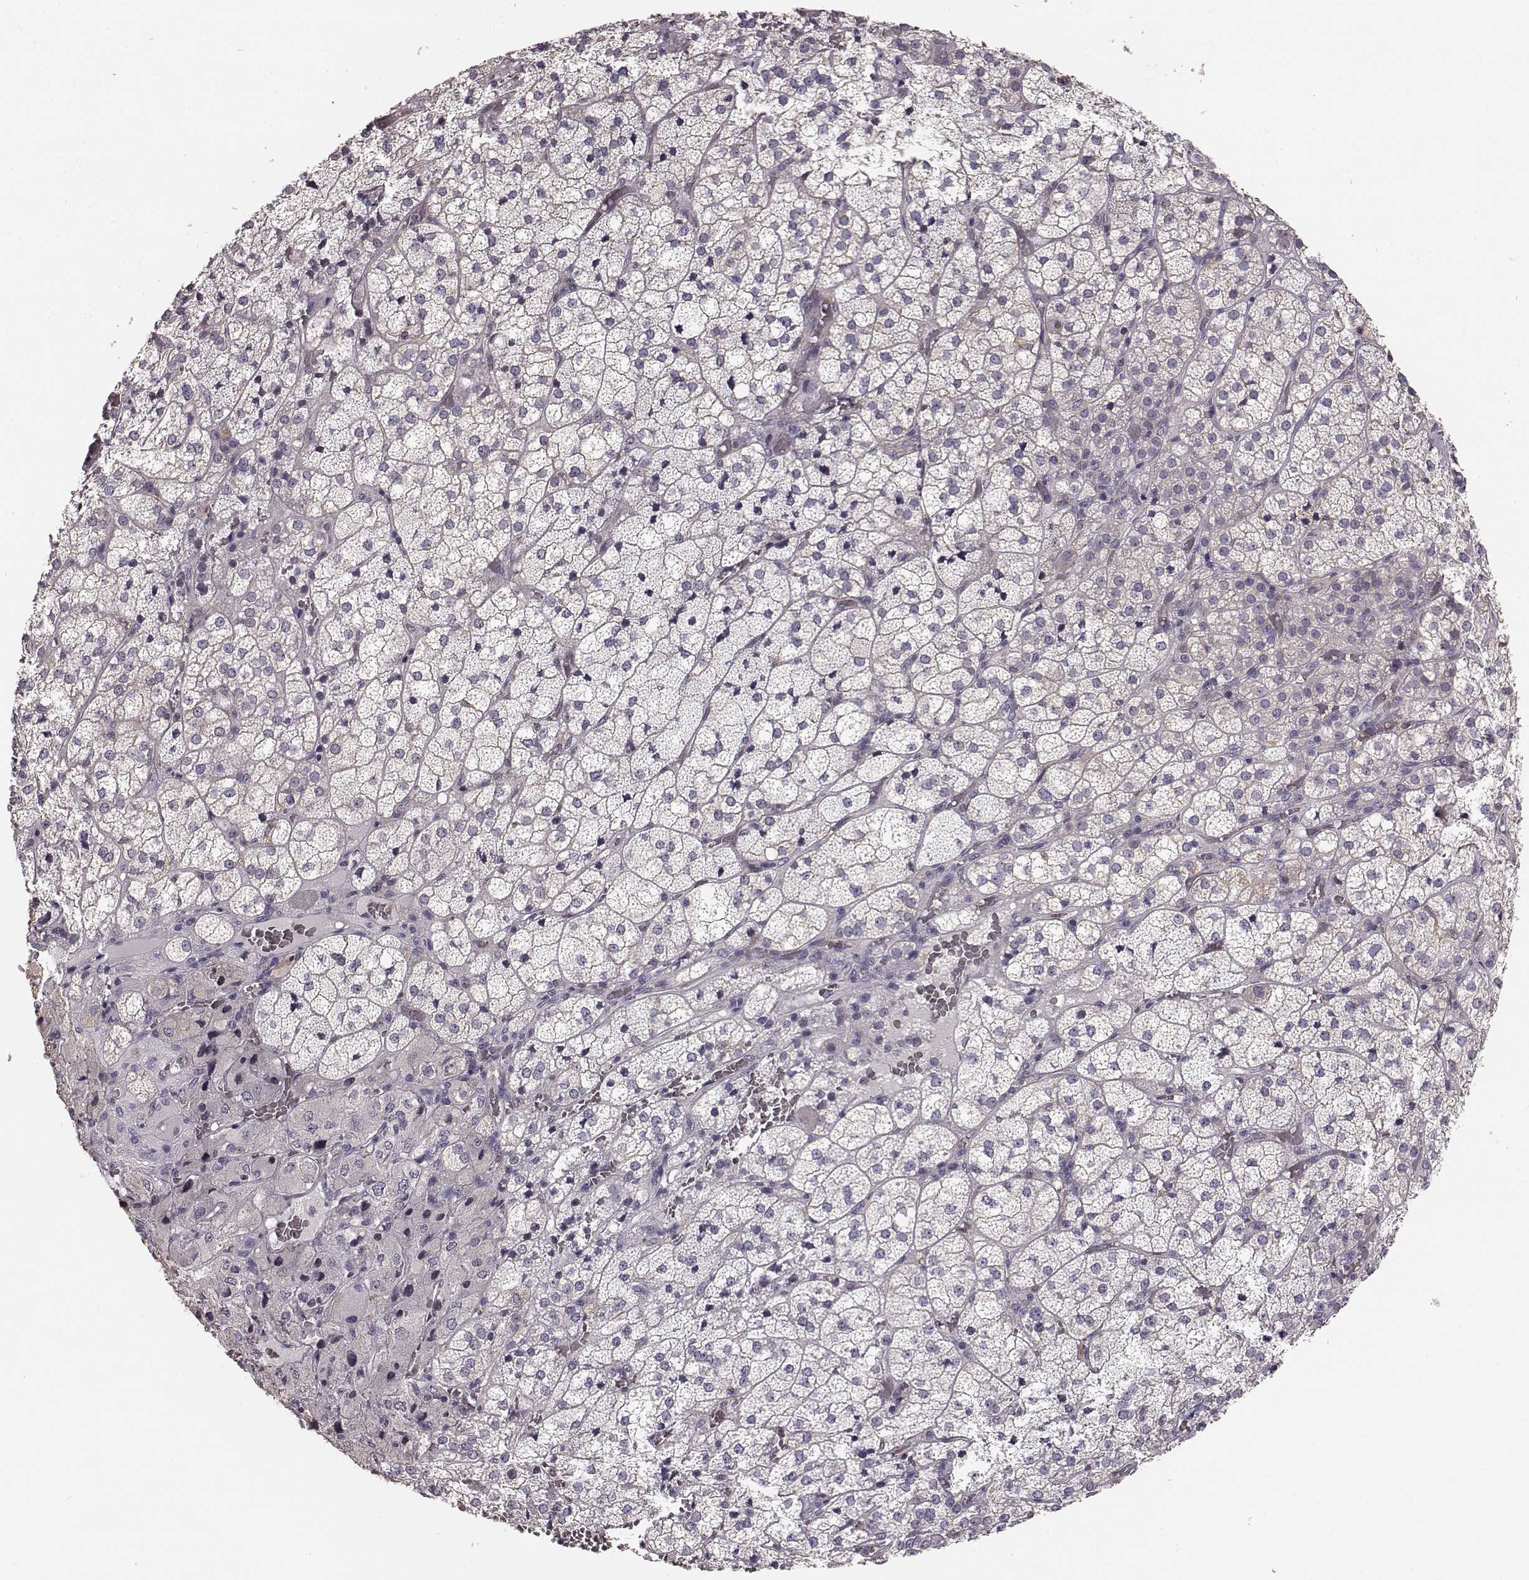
{"staining": {"intensity": "negative", "quantity": "none", "location": "none"}, "tissue": "adrenal gland", "cell_type": "Glandular cells", "image_type": "normal", "snomed": [{"axis": "morphology", "description": "Normal tissue, NOS"}, {"axis": "topography", "description": "Adrenal gland"}], "caption": "Adrenal gland was stained to show a protein in brown. There is no significant positivity in glandular cells.", "gene": "GPR50", "patient": {"sex": "female", "age": 60}}